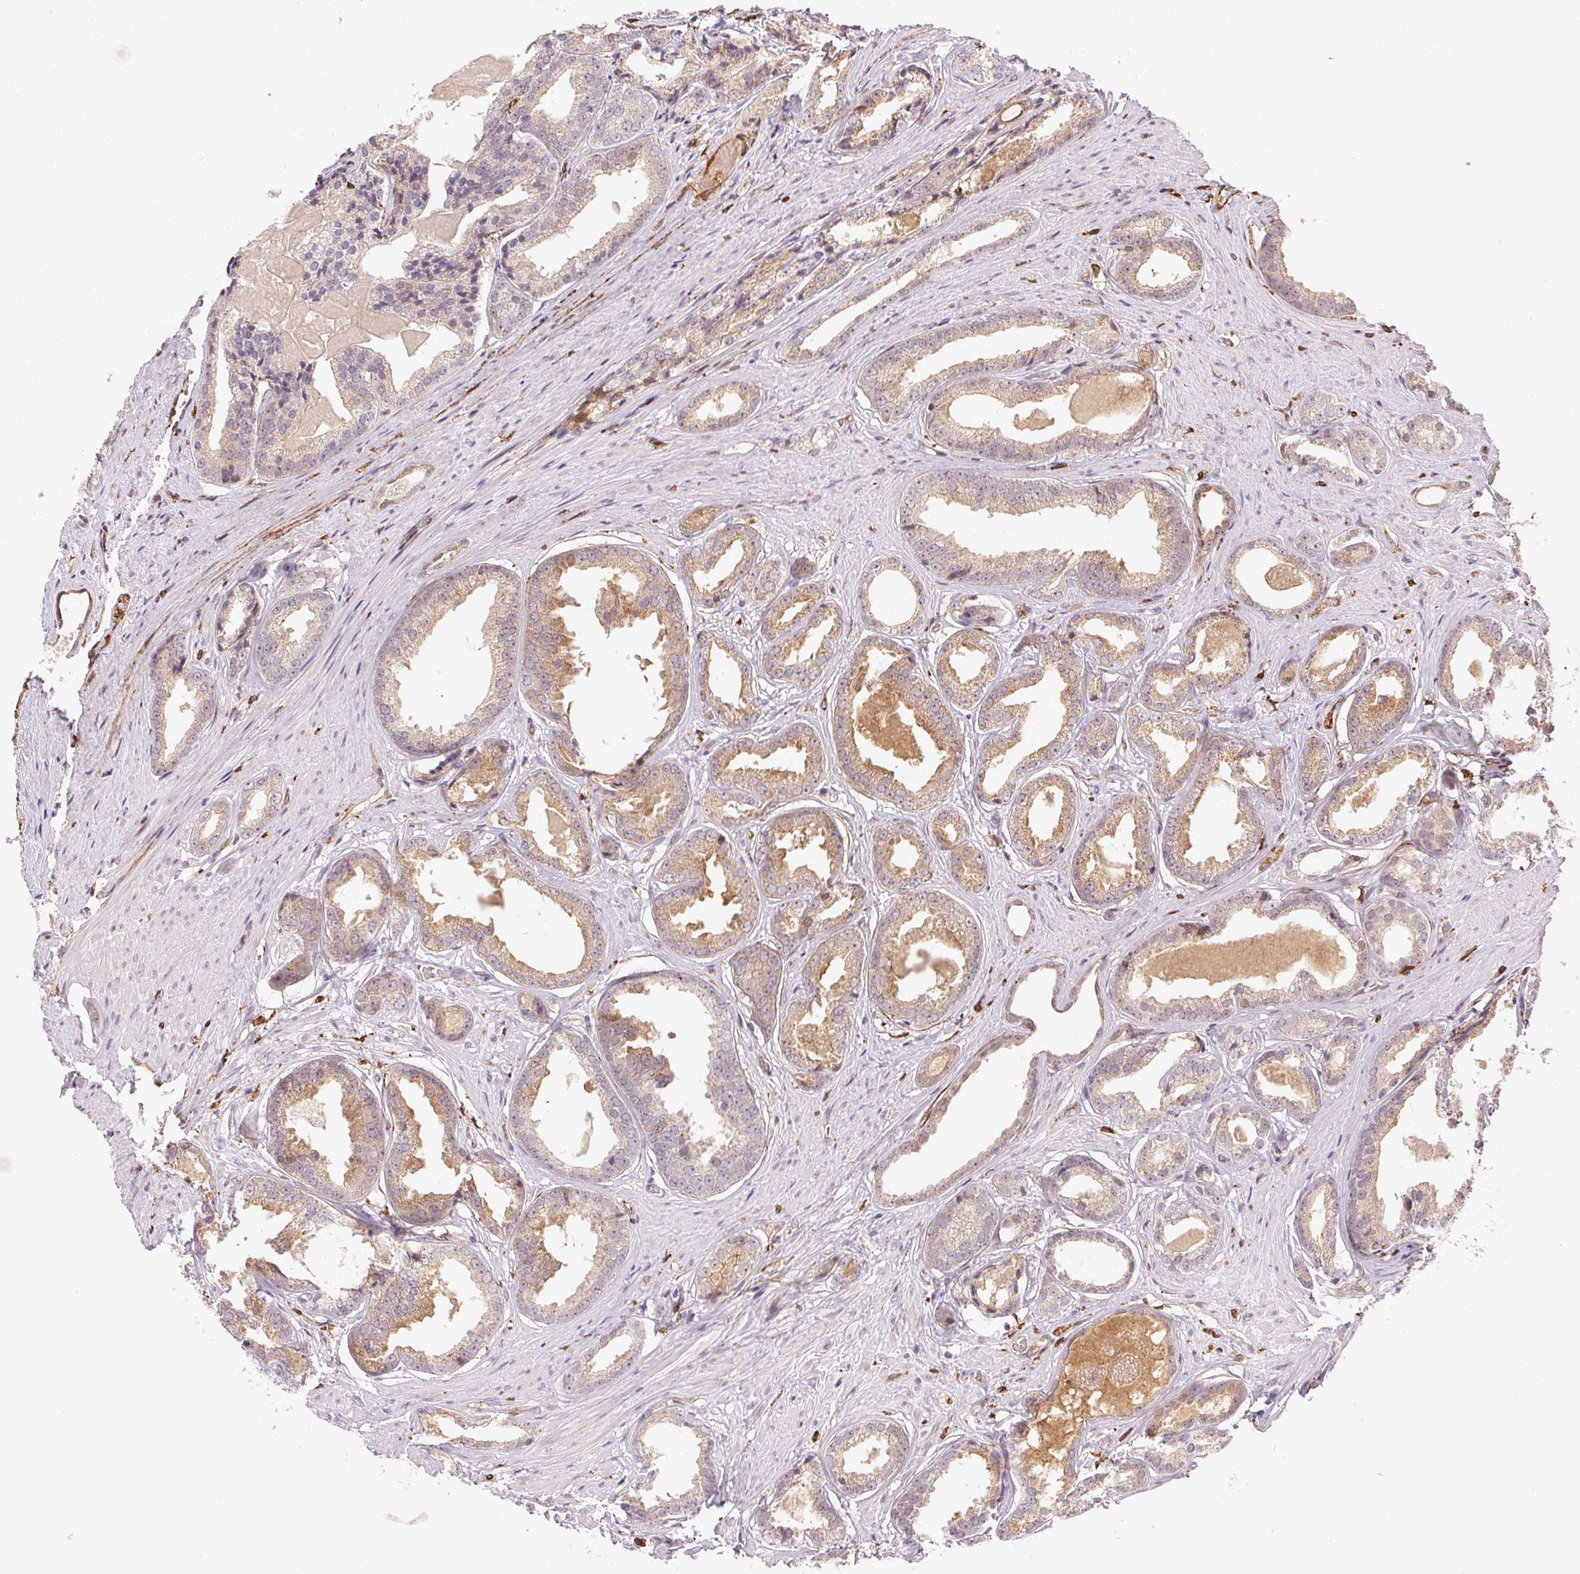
{"staining": {"intensity": "weak", "quantity": "25%-75%", "location": "cytoplasmic/membranous"}, "tissue": "prostate cancer", "cell_type": "Tumor cells", "image_type": "cancer", "snomed": [{"axis": "morphology", "description": "Adenocarcinoma, Low grade"}, {"axis": "topography", "description": "Prostate"}], "caption": "Prostate adenocarcinoma (low-grade) stained with immunohistochemistry (IHC) shows weak cytoplasmic/membranous expression in approximately 25%-75% of tumor cells.", "gene": "RNASET2", "patient": {"sex": "male", "age": 65}}